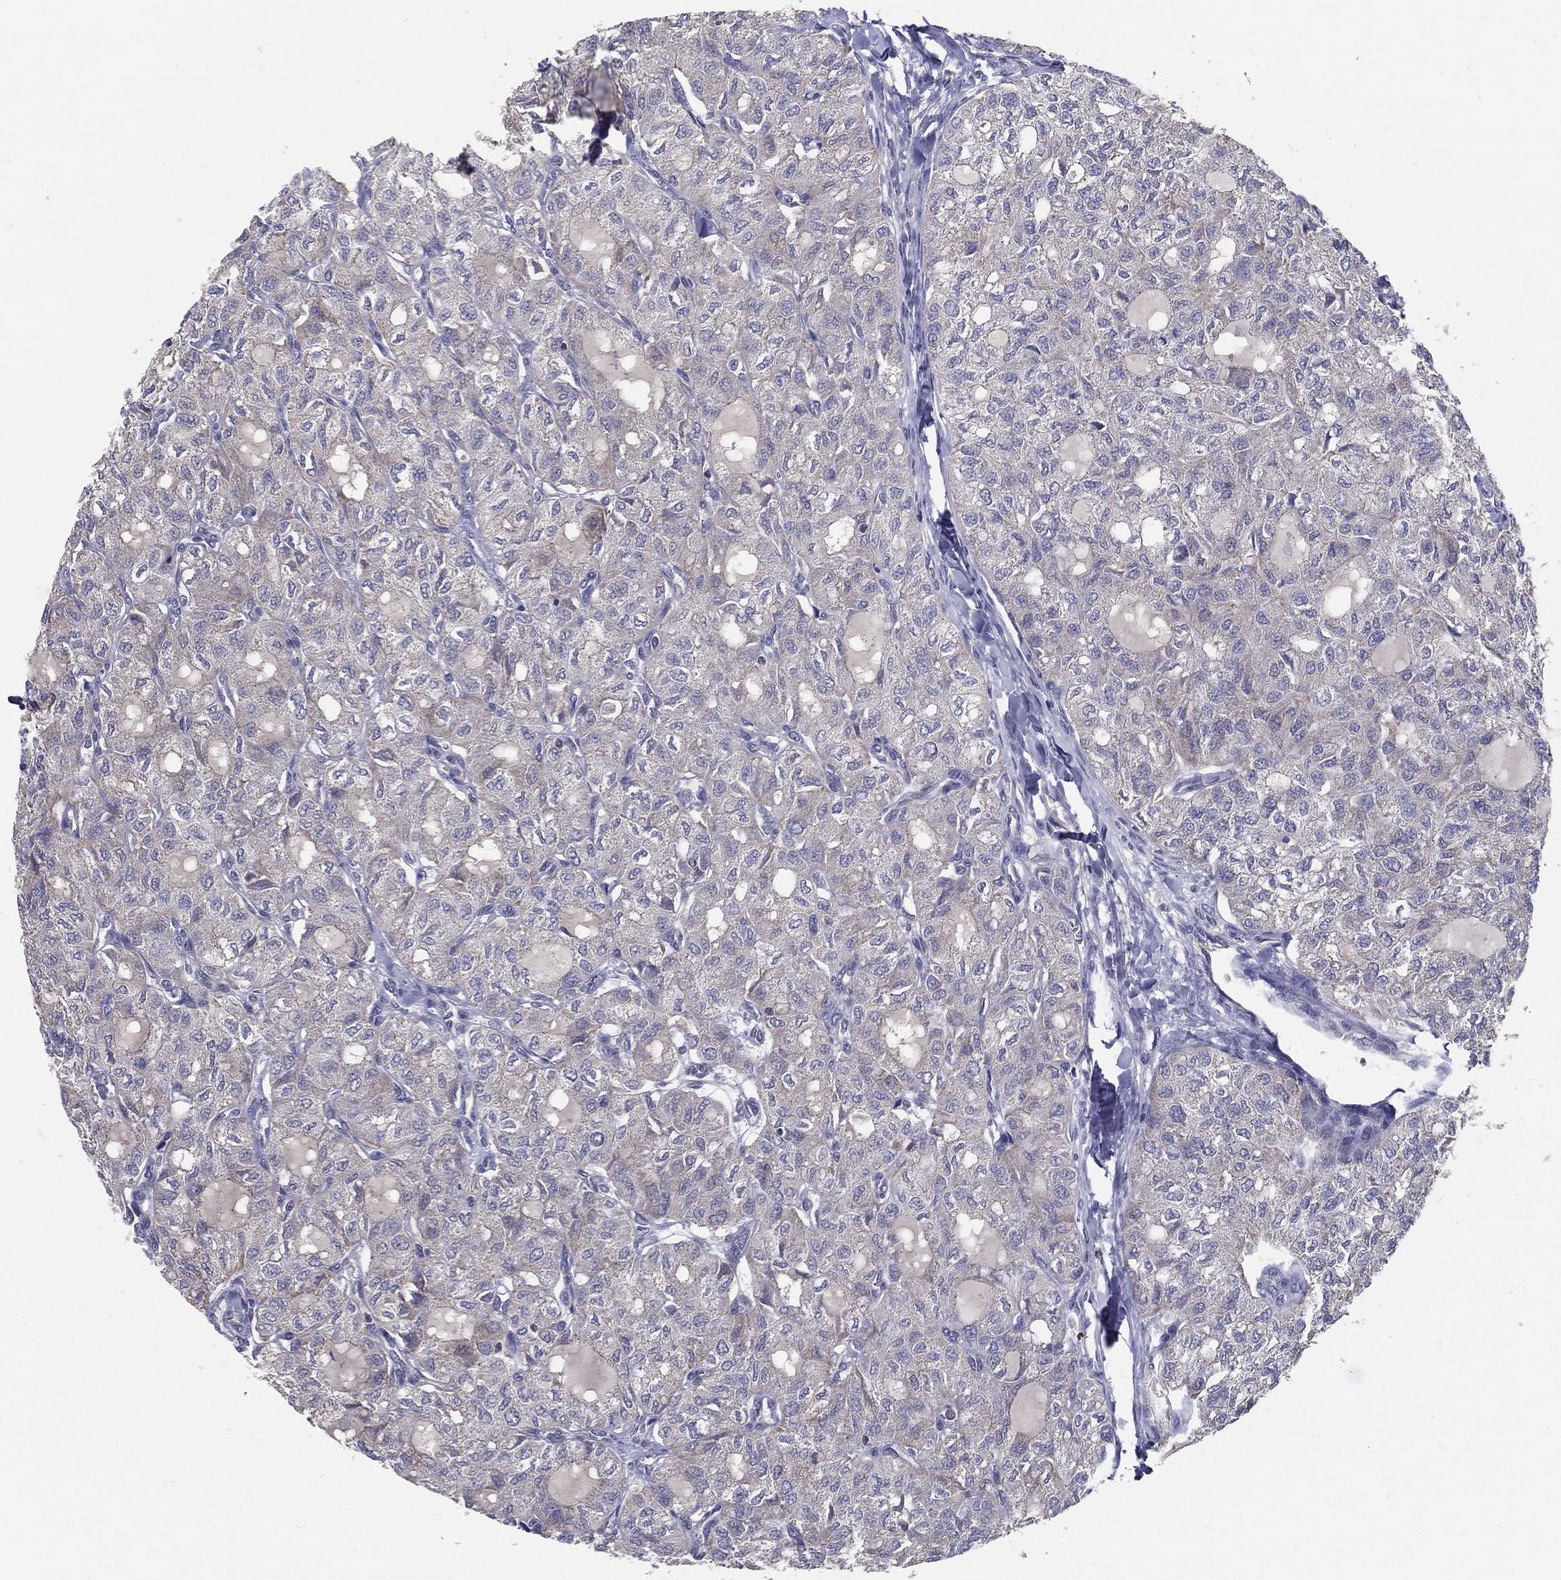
{"staining": {"intensity": "negative", "quantity": "none", "location": "none"}, "tissue": "thyroid cancer", "cell_type": "Tumor cells", "image_type": "cancer", "snomed": [{"axis": "morphology", "description": "Follicular adenoma carcinoma, NOS"}, {"axis": "topography", "description": "Thyroid gland"}], "caption": "Tumor cells are negative for protein expression in human thyroid cancer (follicular adenoma carcinoma).", "gene": "PCSK1", "patient": {"sex": "male", "age": 75}}